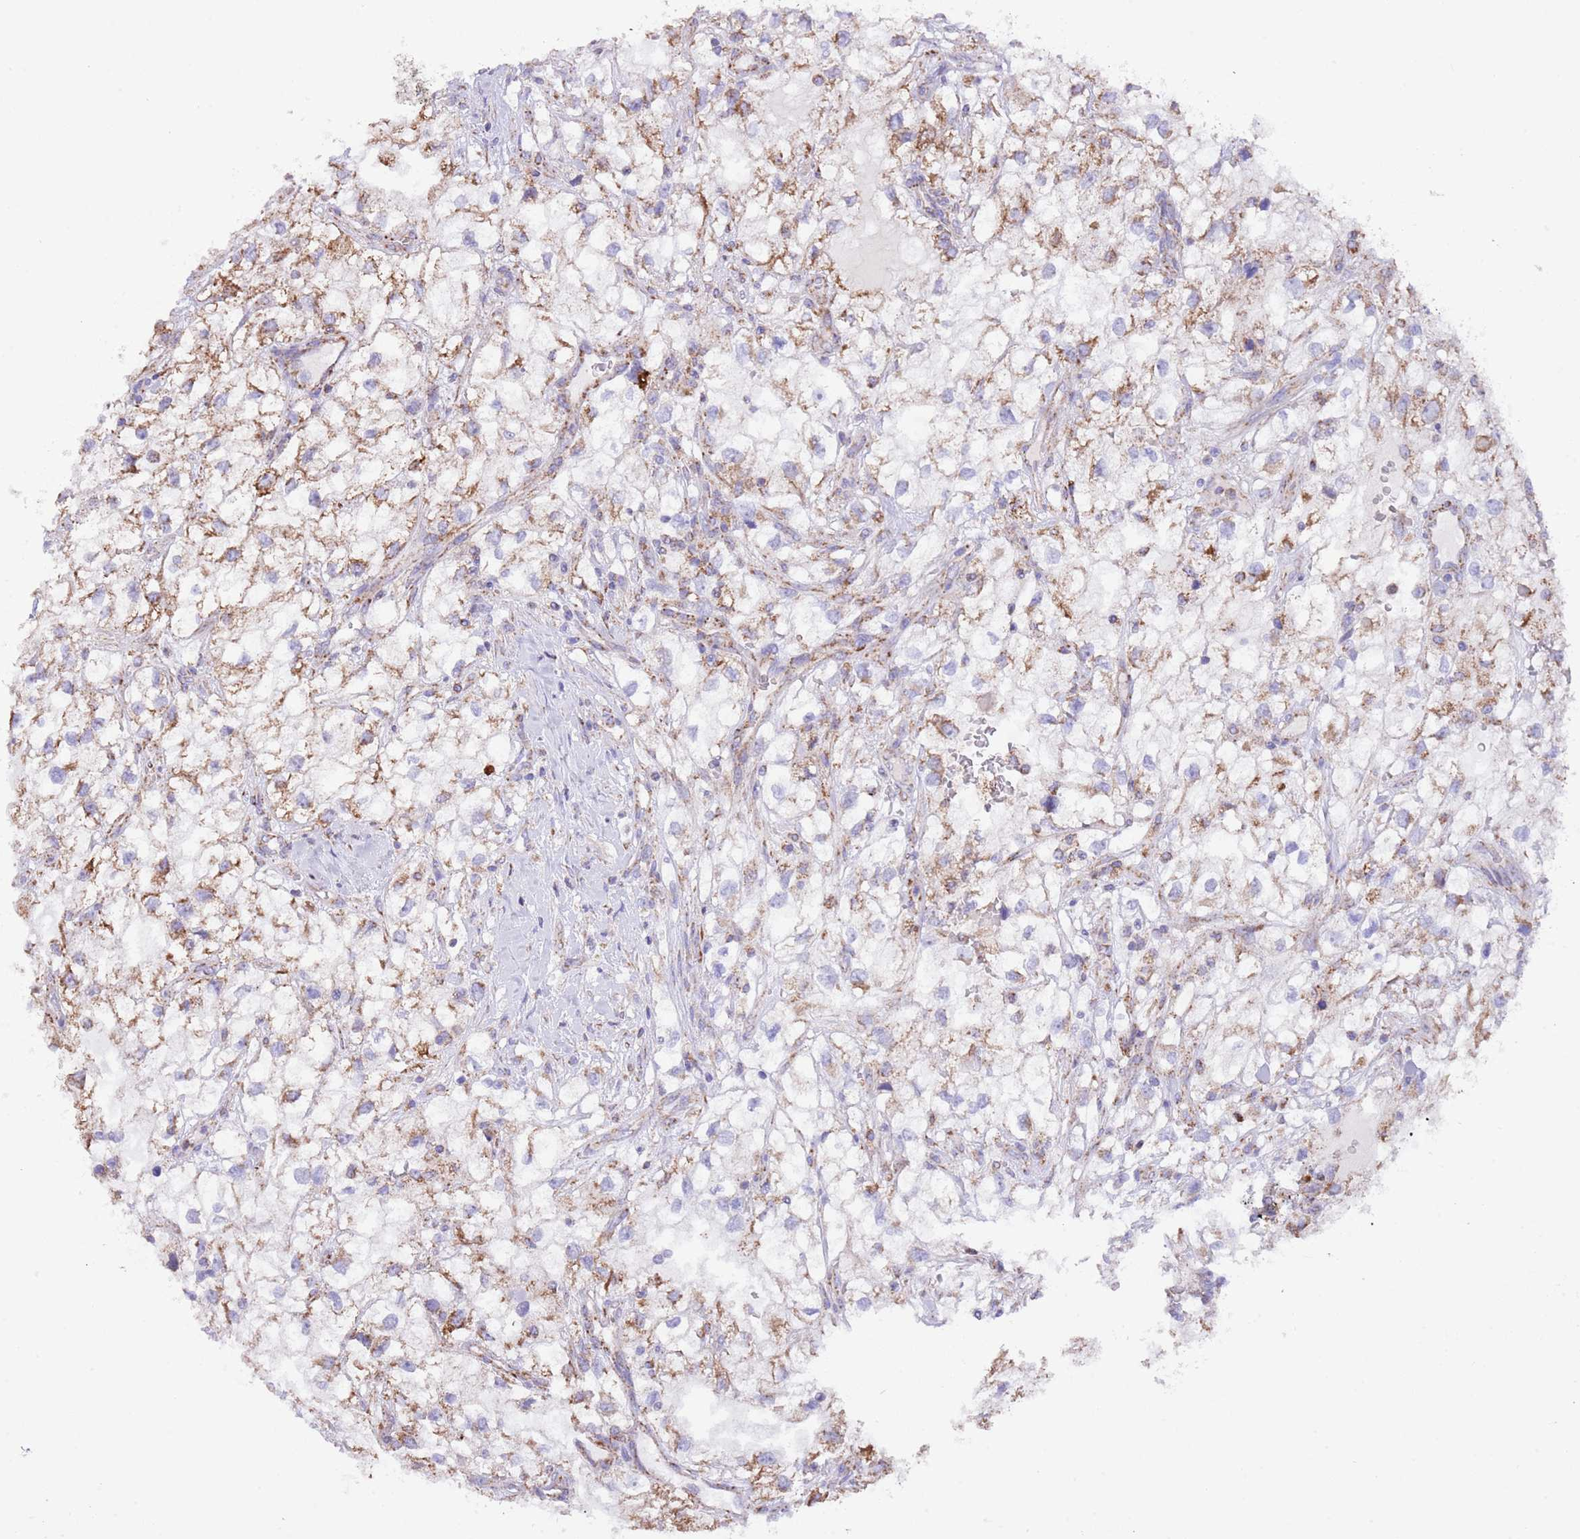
{"staining": {"intensity": "moderate", "quantity": "25%-75%", "location": "cytoplasmic/membranous"}, "tissue": "renal cancer", "cell_type": "Tumor cells", "image_type": "cancer", "snomed": [{"axis": "morphology", "description": "Adenocarcinoma, NOS"}, {"axis": "topography", "description": "Kidney"}], "caption": "IHC micrograph of human renal cancer stained for a protein (brown), which demonstrates medium levels of moderate cytoplasmic/membranous staining in about 25%-75% of tumor cells.", "gene": "SS18L2", "patient": {"sex": "male", "age": 59}}